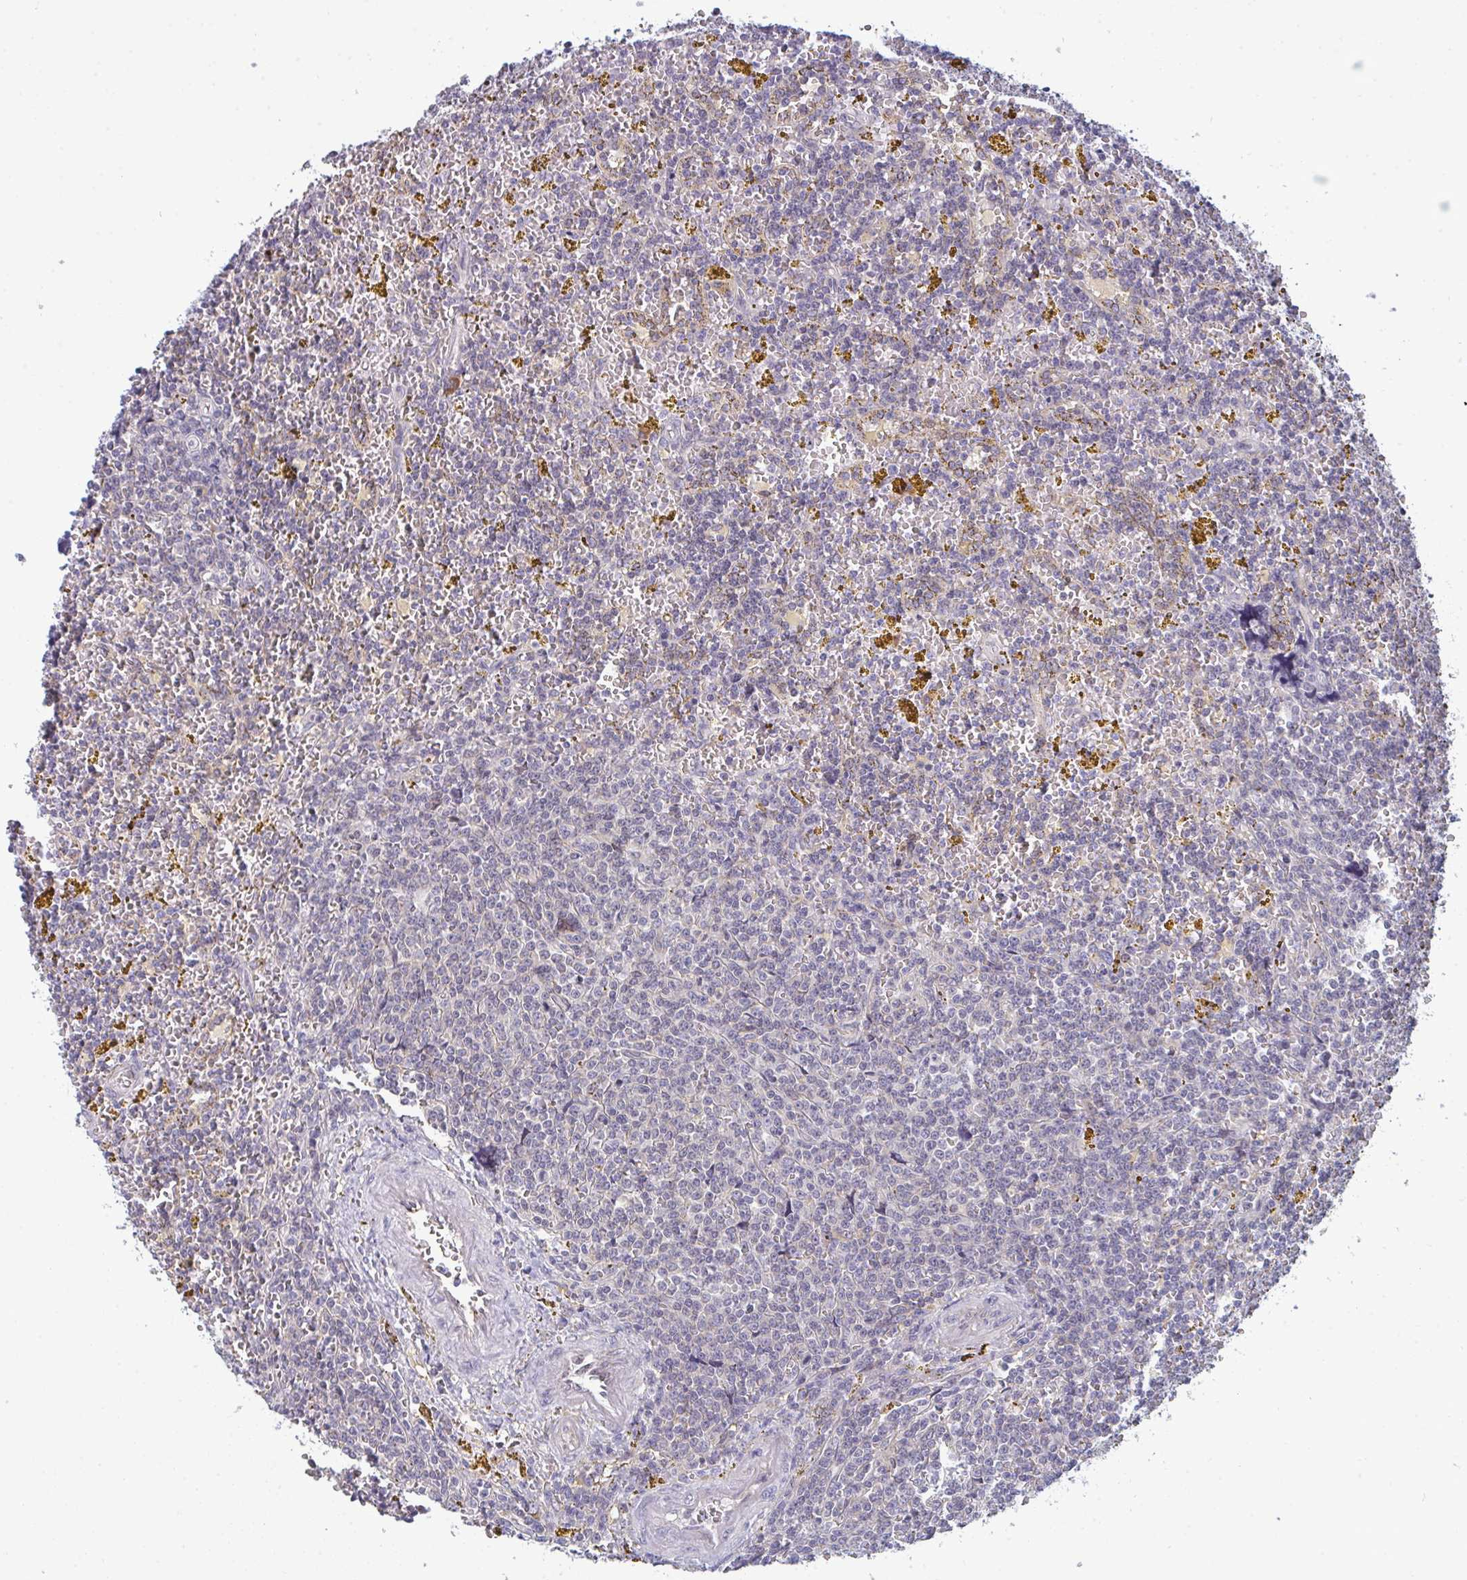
{"staining": {"intensity": "negative", "quantity": "none", "location": "none"}, "tissue": "lymphoma", "cell_type": "Tumor cells", "image_type": "cancer", "snomed": [{"axis": "morphology", "description": "Malignant lymphoma, non-Hodgkin's type, Low grade"}, {"axis": "topography", "description": "Spleen"}, {"axis": "topography", "description": "Lymph node"}], "caption": "Lymphoma stained for a protein using IHC displays no expression tumor cells.", "gene": "LYSMD4", "patient": {"sex": "female", "age": 66}}